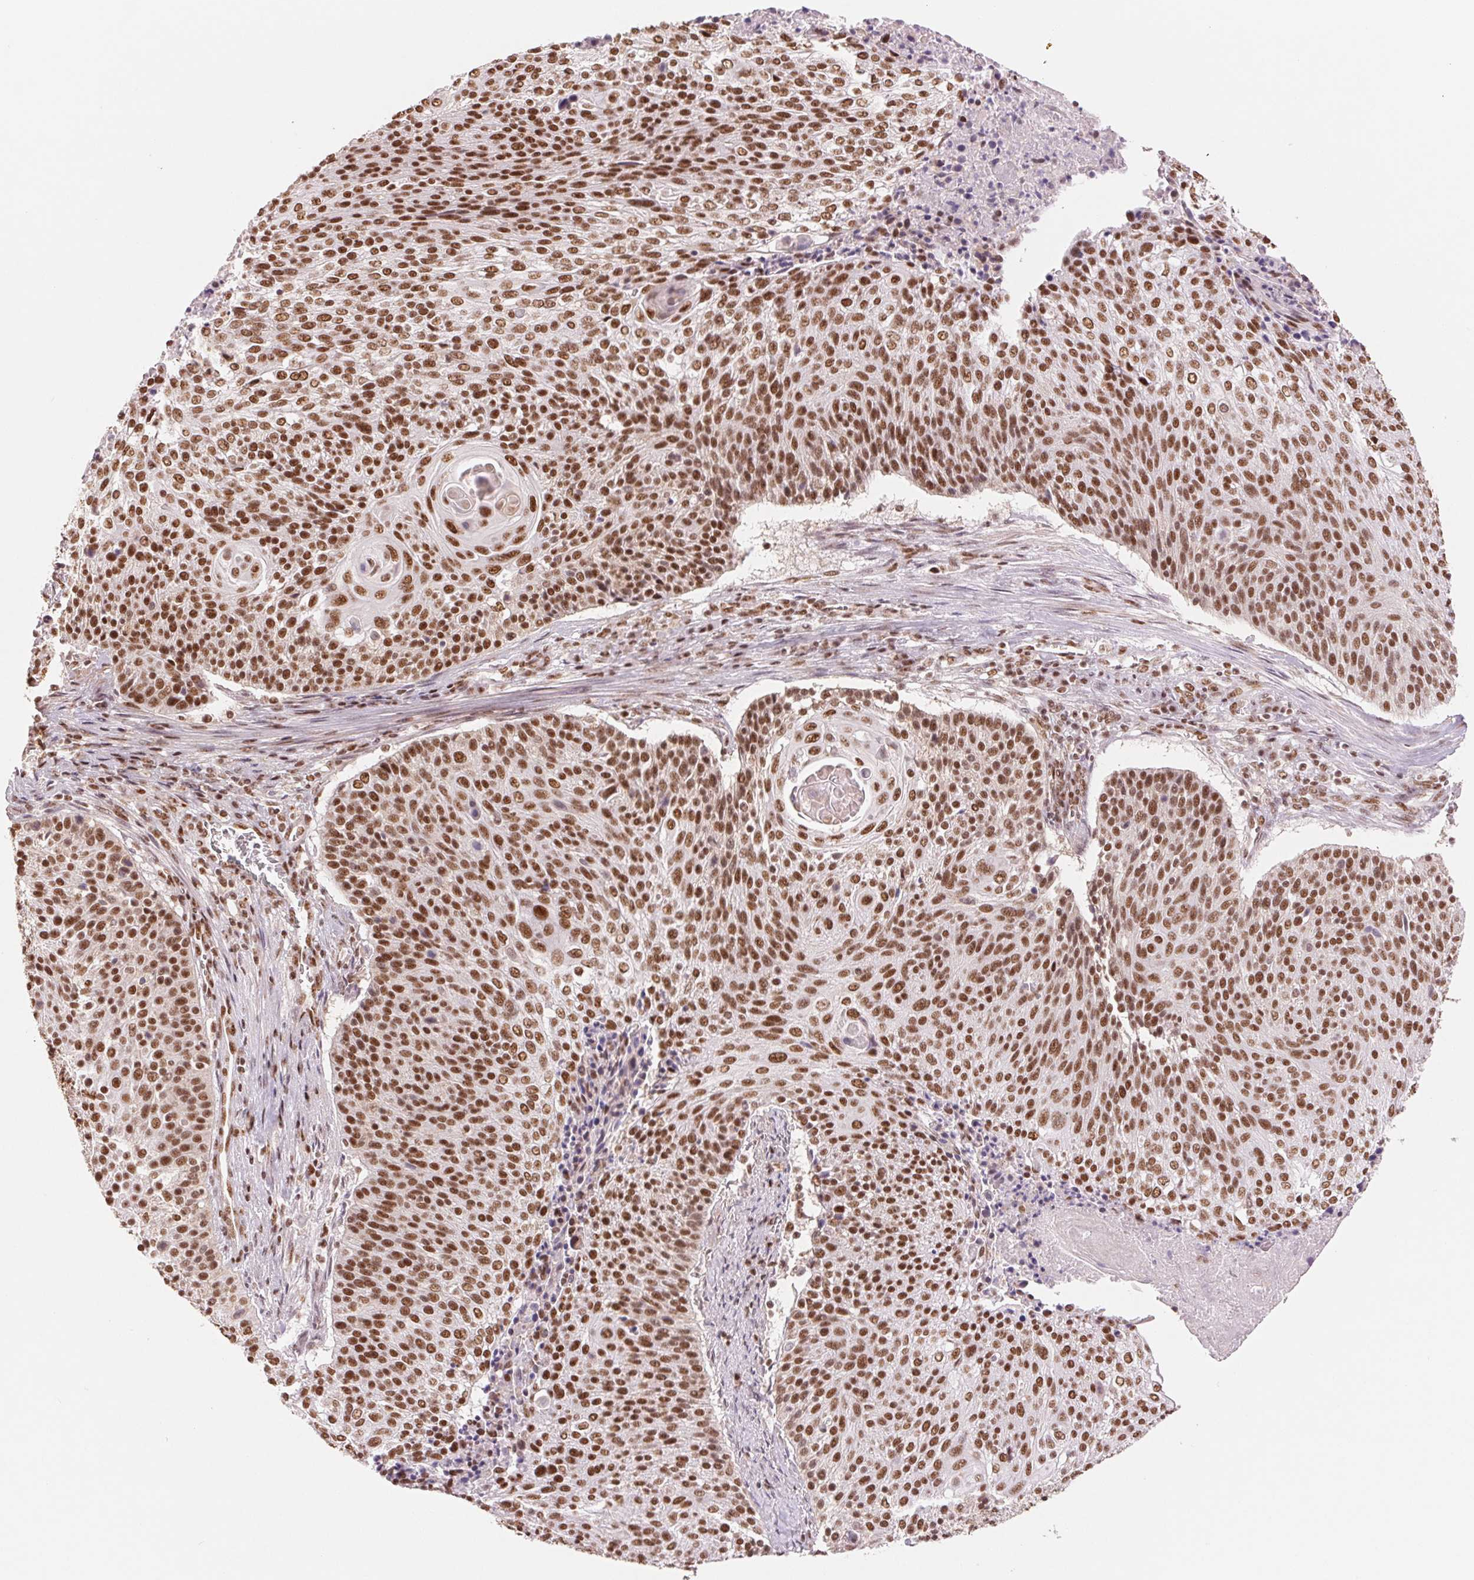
{"staining": {"intensity": "strong", "quantity": ">75%", "location": "nuclear"}, "tissue": "cervical cancer", "cell_type": "Tumor cells", "image_type": "cancer", "snomed": [{"axis": "morphology", "description": "Squamous cell carcinoma, NOS"}, {"axis": "topography", "description": "Cervix"}], "caption": "IHC micrograph of neoplastic tissue: cervical squamous cell carcinoma stained using immunohistochemistry (IHC) displays high levels of strong protein expression localized specifically in the nuclear of tumor cells, appearing as a nuclear brown color.", "gene": "SREK1", "patient": {"sex": "female", "age": 31}}